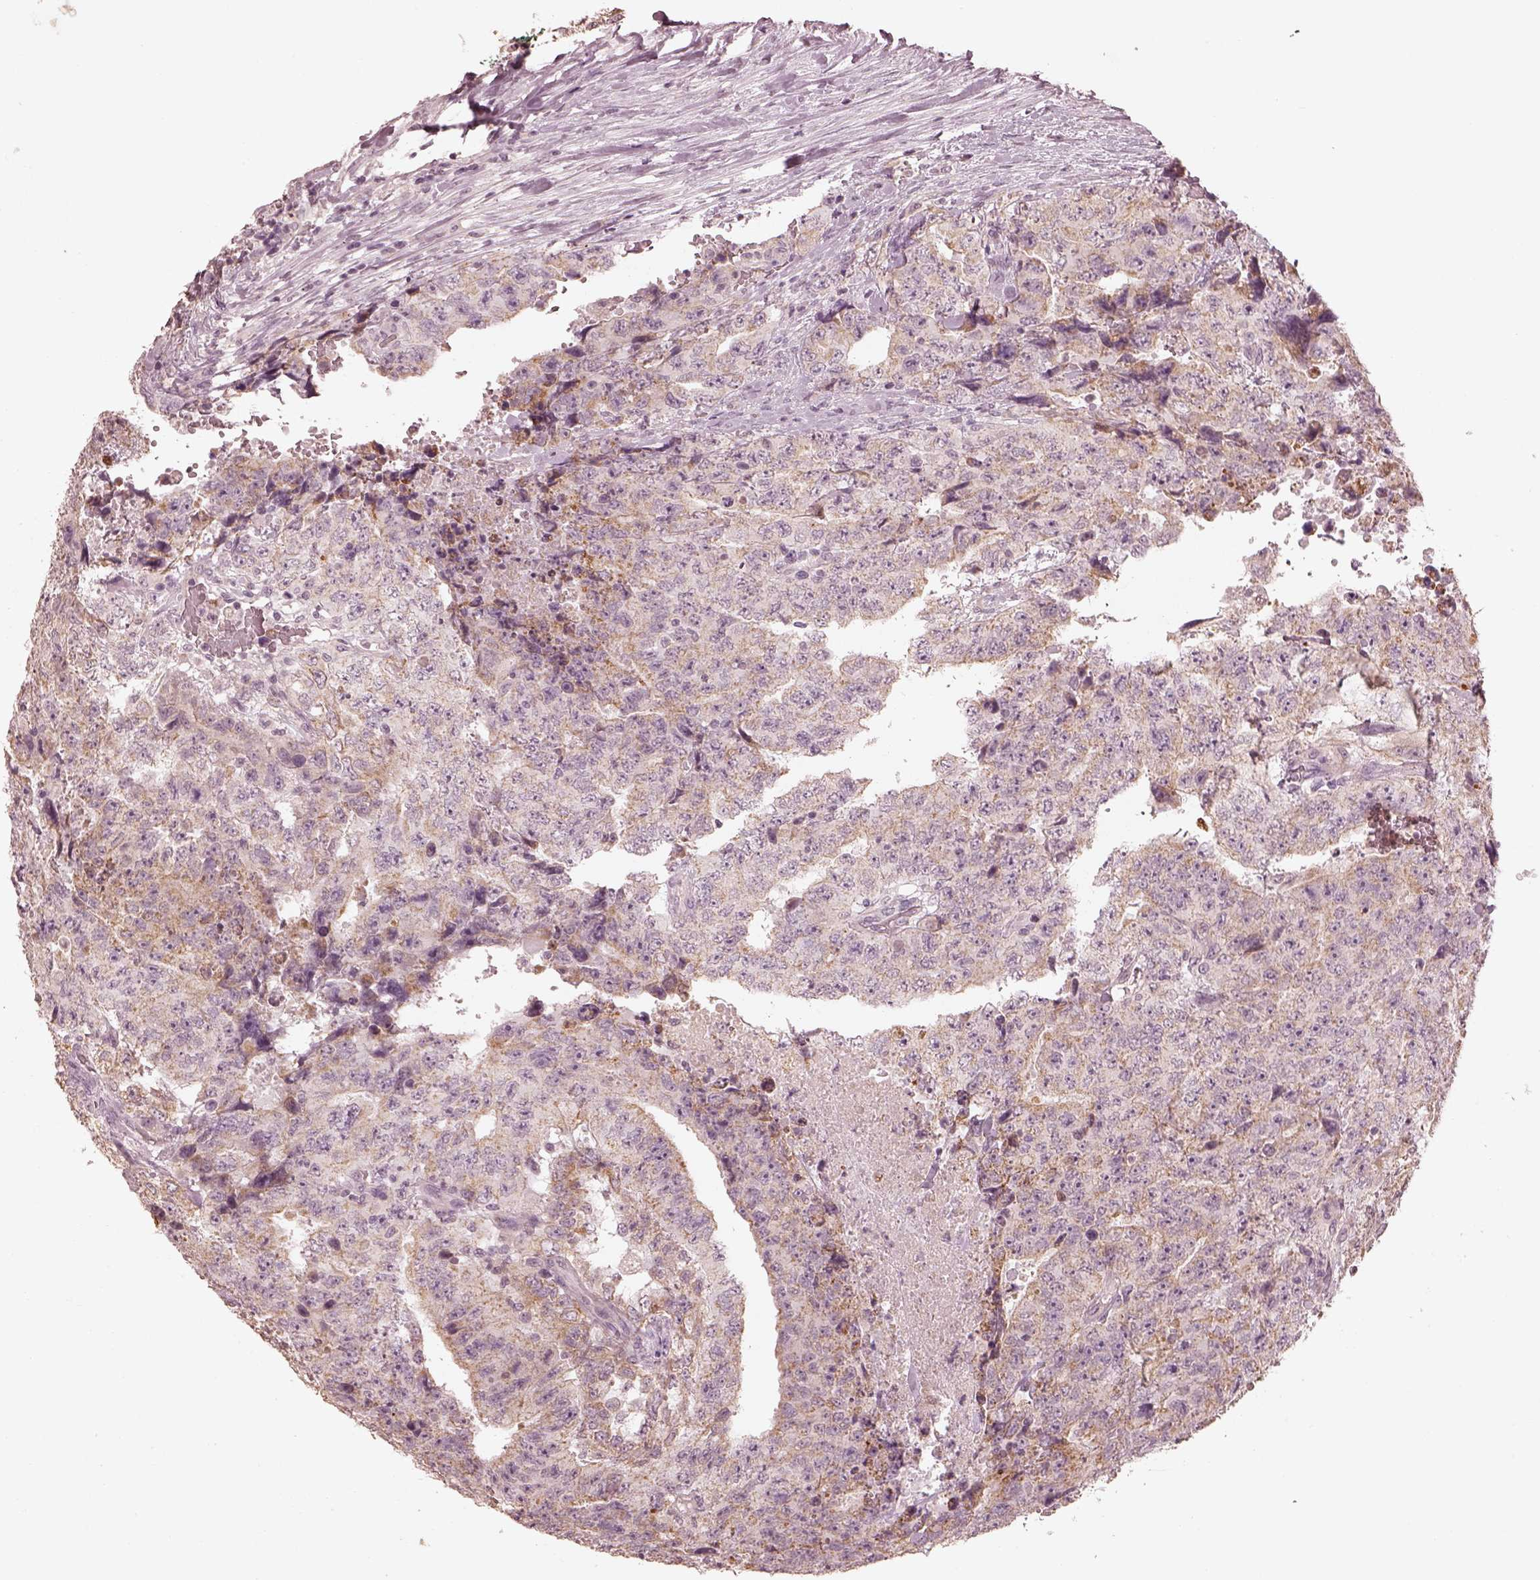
{"staining": {"intensity": "moderate", "quantity": "<25%", "location": "cytoplasmic/membranous"}, "tissue": "testis cancer", "cell_type": "Tumor cells", "image_type": "cancer", "snomed": [{"axis": "morphology", "description": "Carcinoma, Embryonal, NOS"}, {"axis": "topography", "description": "Testis"}], "caption": "An immunohistochemistry histopathology image of tumor tissue is shown. Protein staining in brown labels moderate cytoplasmic/membranous positivity in testis embryonal carcinoma within tumor cells. The staining is performed using DAB brown chromogen to label protein expression. The nuclei are counter-stained blue using hematoxylin.", "gene": "SLC25A46", "patient": {"sex": "male", "age": 24}}